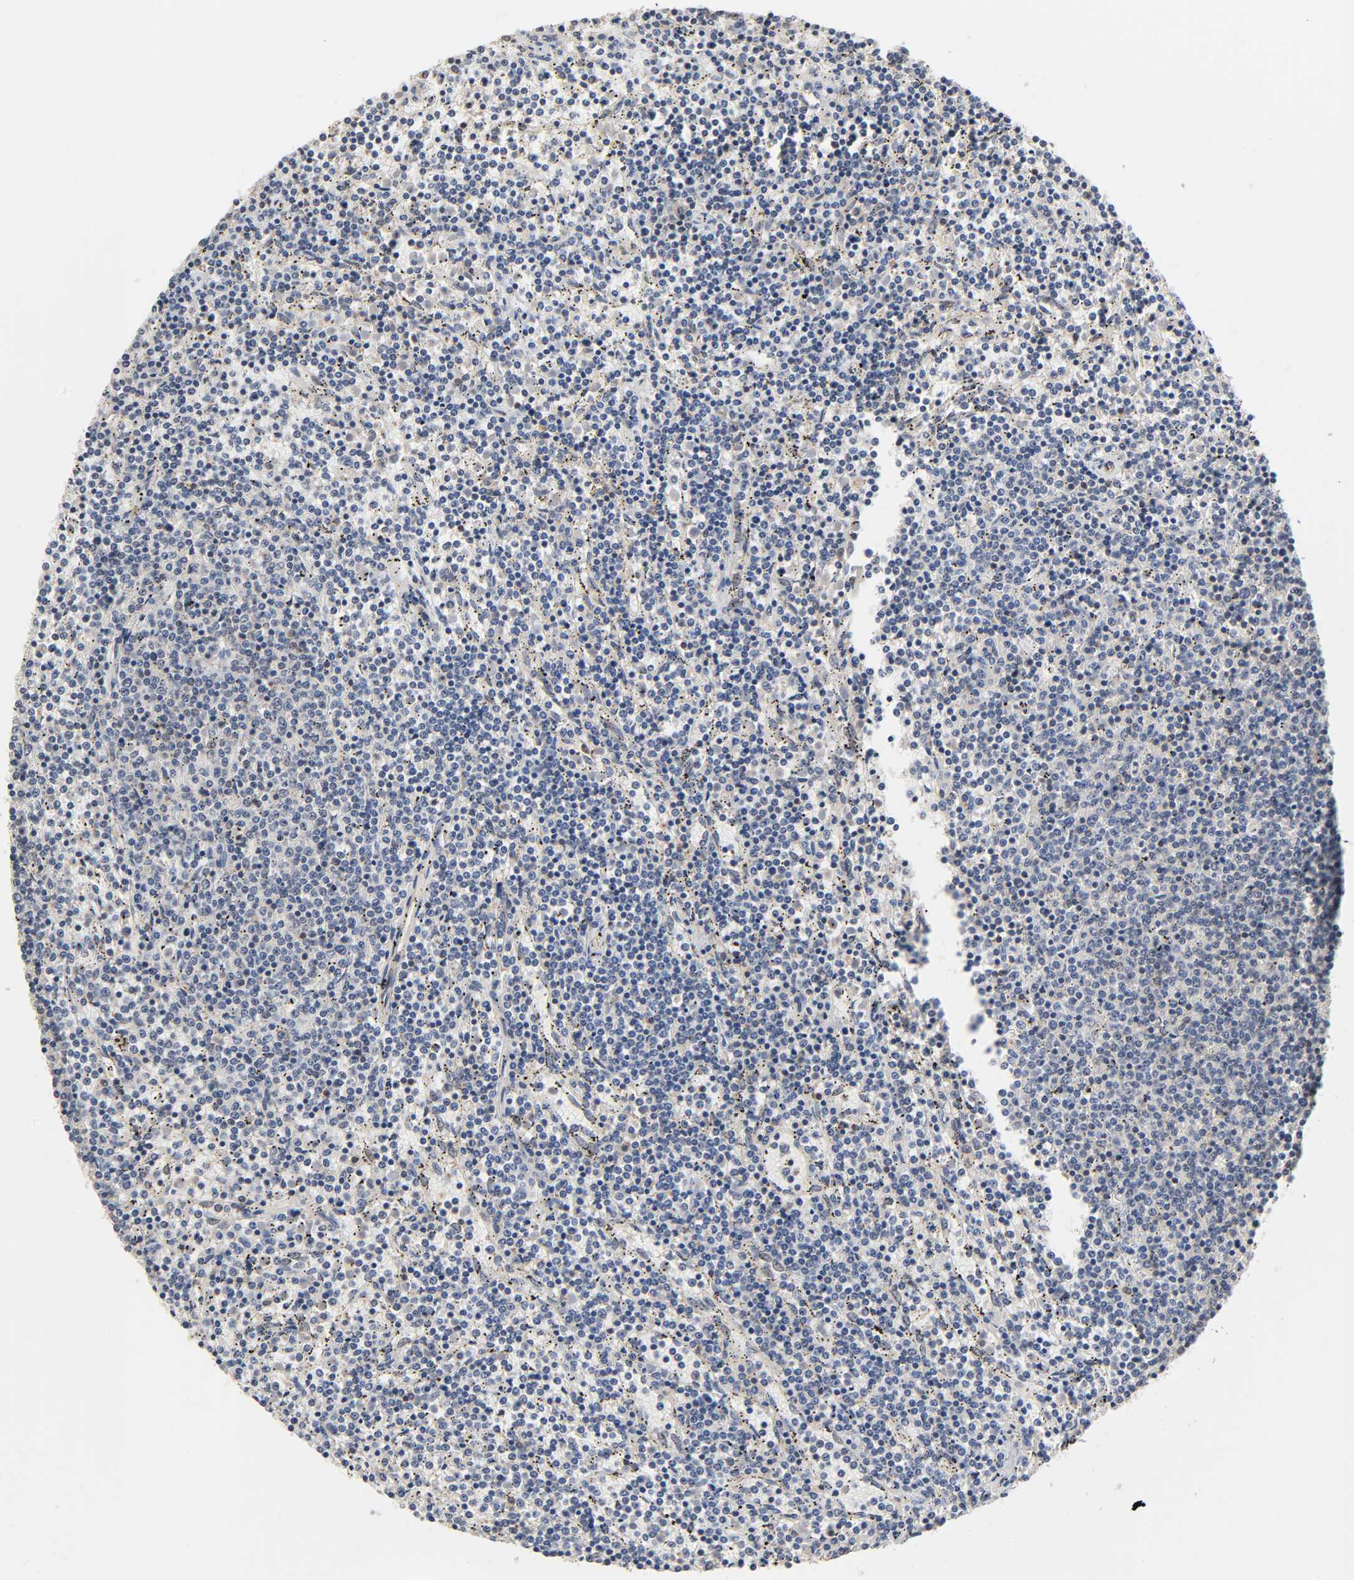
{"staining": {"intensity": "negative", "quantity": "none", "location": "none"}, "tissue": "lymphoma", "cell_type": "Tumor cells", "image_type": "cancer", "snomed": [{"axis": "morphology", "description": "Malignant lymphoma, non-Hodgkin's type, Low grade"}, {"axis": "topography", "description": "Spleen"}], "caption": "Low-grade malignant lymphoma, non-Hodgkin's type was stained to show a protein in brown. There is no significant expression in tumor cells.", "gene": "HTR1E", "patient": {"sex": "female", "age": 50}}